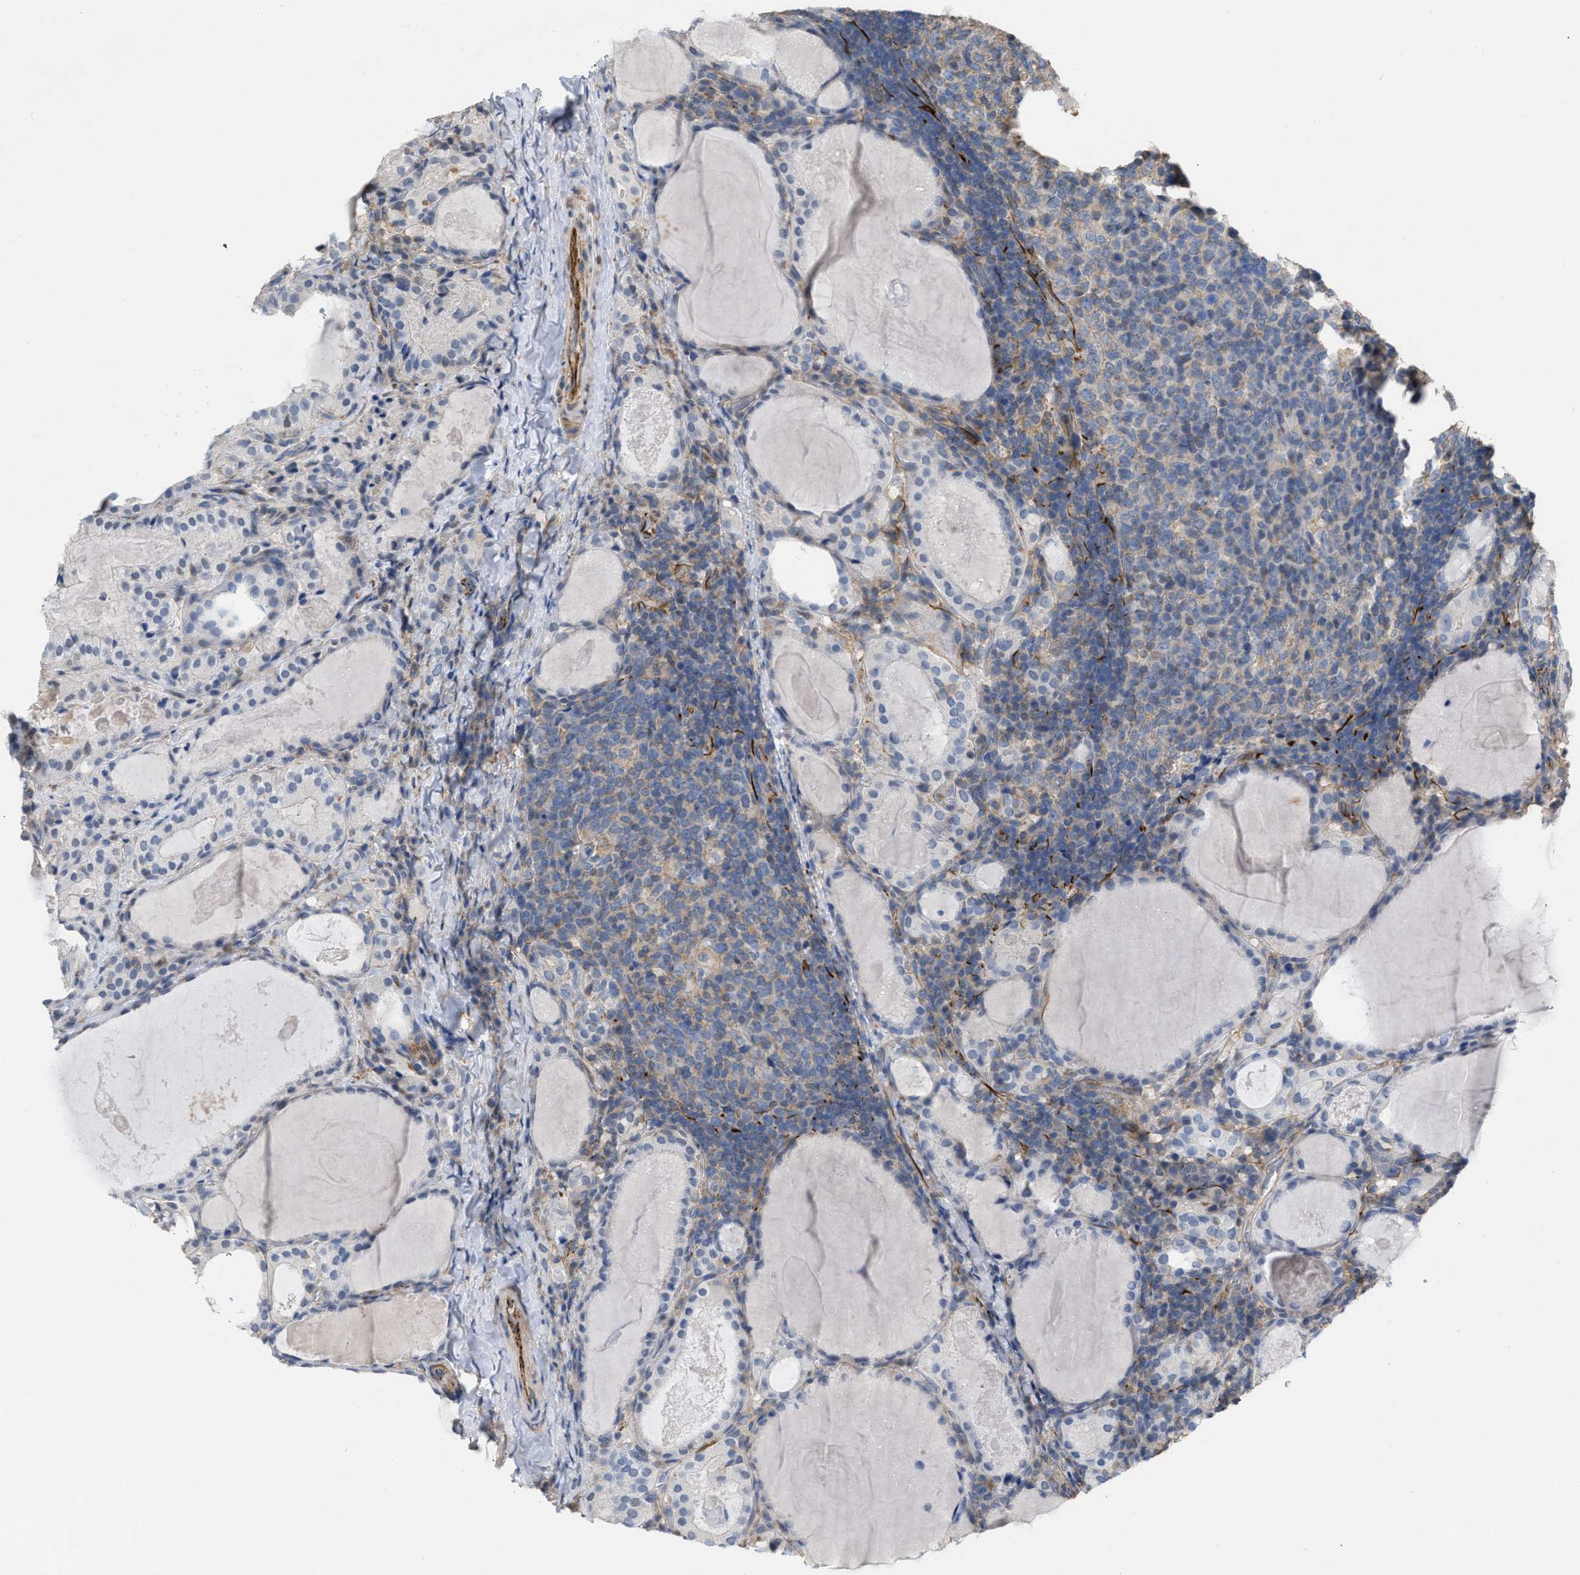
{"staining": {"intensity": "negative", "quantity": "none", "location": "none"}, "tissue": "thyroid cancer", "cell_type": "Tumor cells", "image_type": "cancer", "snomed": [{"axis": "morphology", "description": "Papillary adenocarcinoma, NOS"}, {"axis": "topography", "description": "Thyroid gland"}], "caption": "The IHC image has no significant expression in tumor cells of thyroid cancer (papillary adenocarcinoma) tissue.", "gene": "TMEM131", "patient": {"sex": "female", "age": 42}}